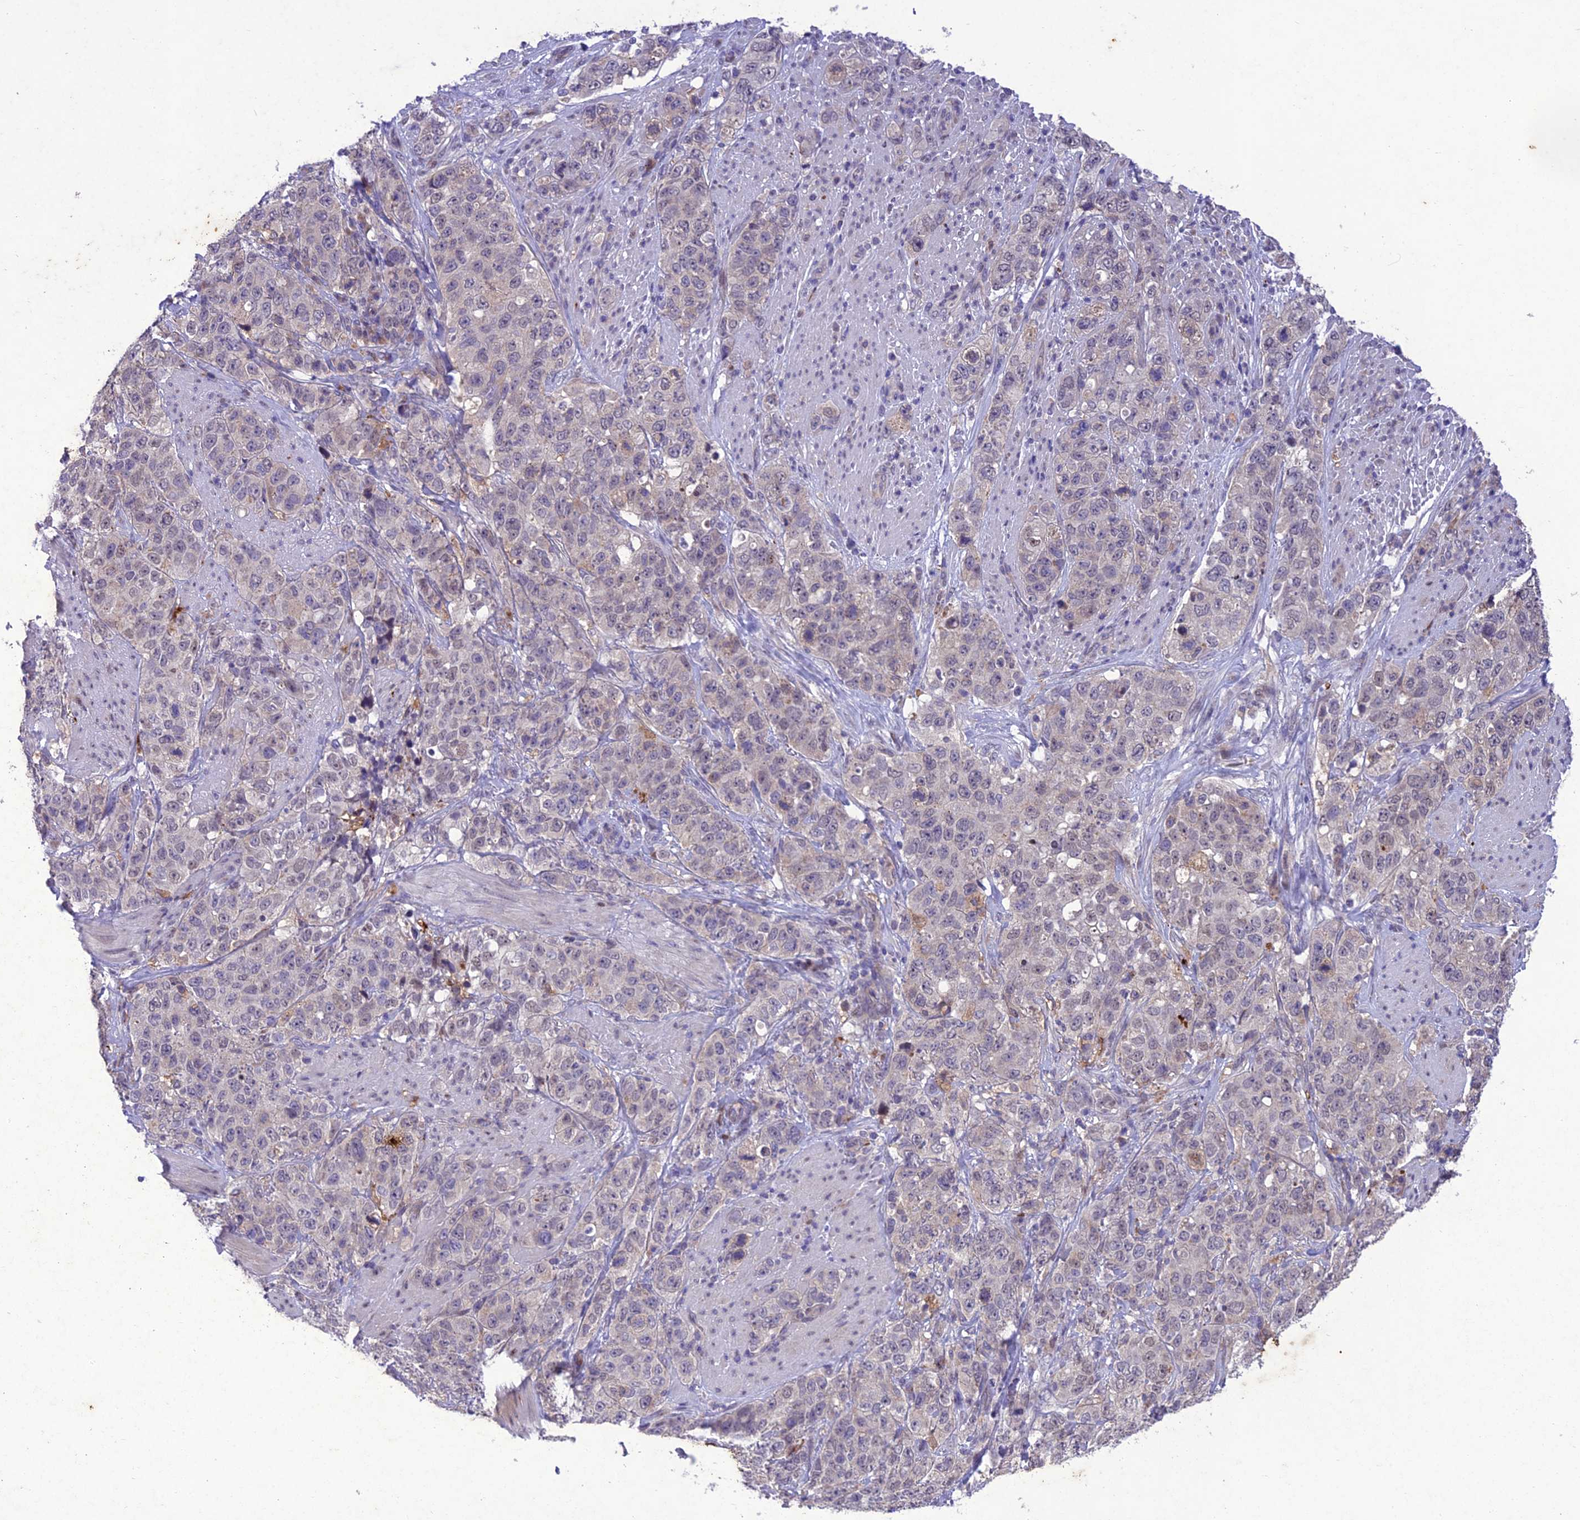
{"staining": {"intensity": "weak", "quantity": "<25%", "location": "cytoplasmic/membranous"}, "tissue": "stomach cancer", "cell_type": "Tumor cells", "image_type": "cancer", "snomed": [{"axis": "morphology", "description": "Adenocarcinoma, NOS"}, {"axis": "topography", "description": "Stomach"}], "caption": "IHC photomicrograph of human stomach adenocarcinoma stained for a protein (brown), which reveals no staining in tumor cells.", "gene": "ANKRD52", "patient": {"sex": "male", "age": 48}}